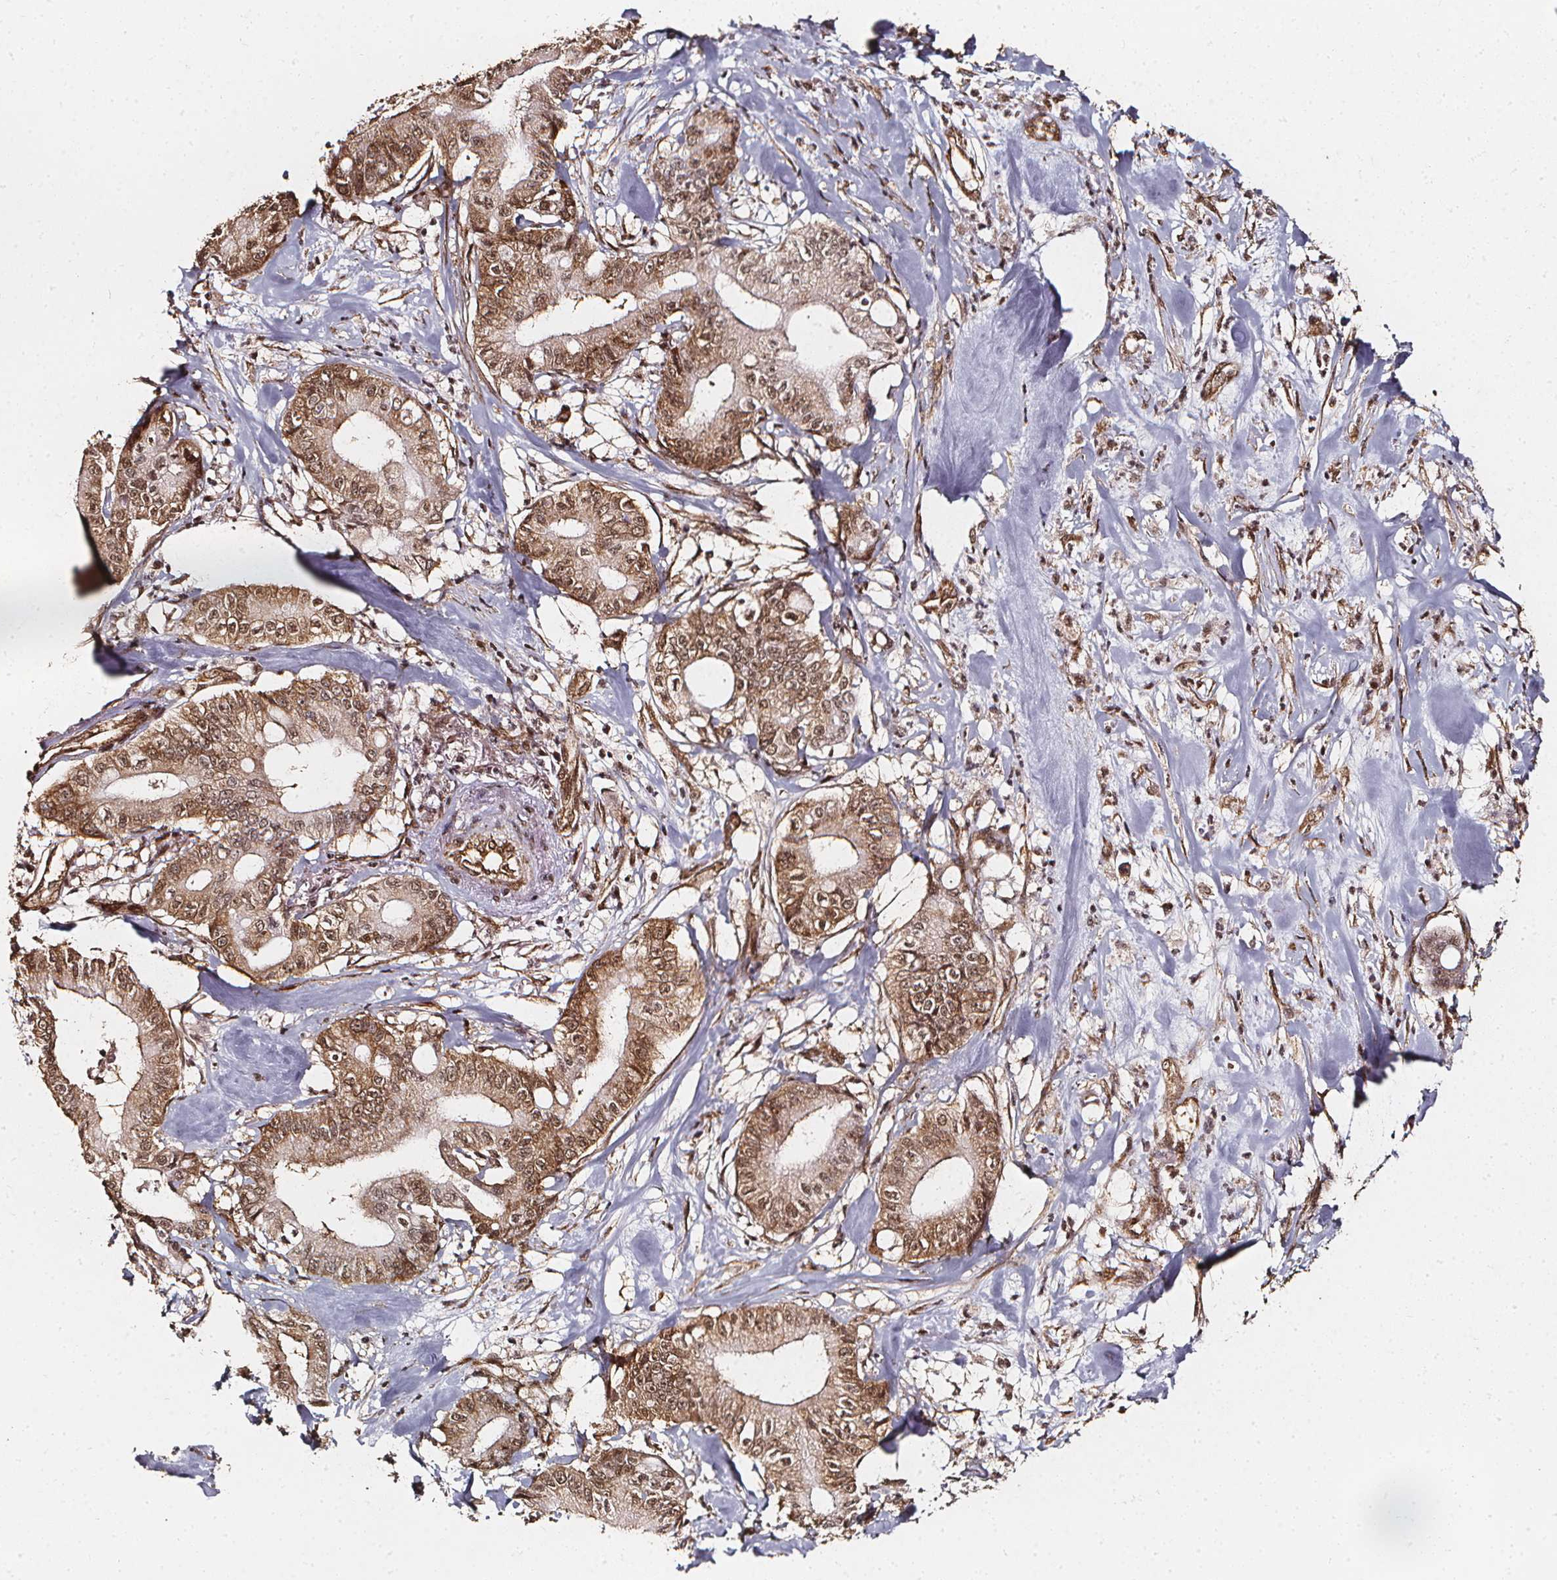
{"staining": {"intensity": "moderate", "quantity": ">75%", "location": "cytoplasmic/membranous,nuclear"}, "tissue": "pancreatic cancer", "cell_type": "Tumor cells", "image_type": "cancer", "snomed": [{"axis": "morphology", "description": "Adenocarcinoma, NOS"}, {"axis": "topography", "description": "Pancreas"}], "caption": "An image showing moderate cytoplasmic/membranous and nuclear expression in approximately >75% of tumor cells in pancreatic cancer (adenocarcinoma), as visualized by brown immunohistochemical staining.", "gene": "SMN1", "patient": {"sex": "male", "age": 71}}